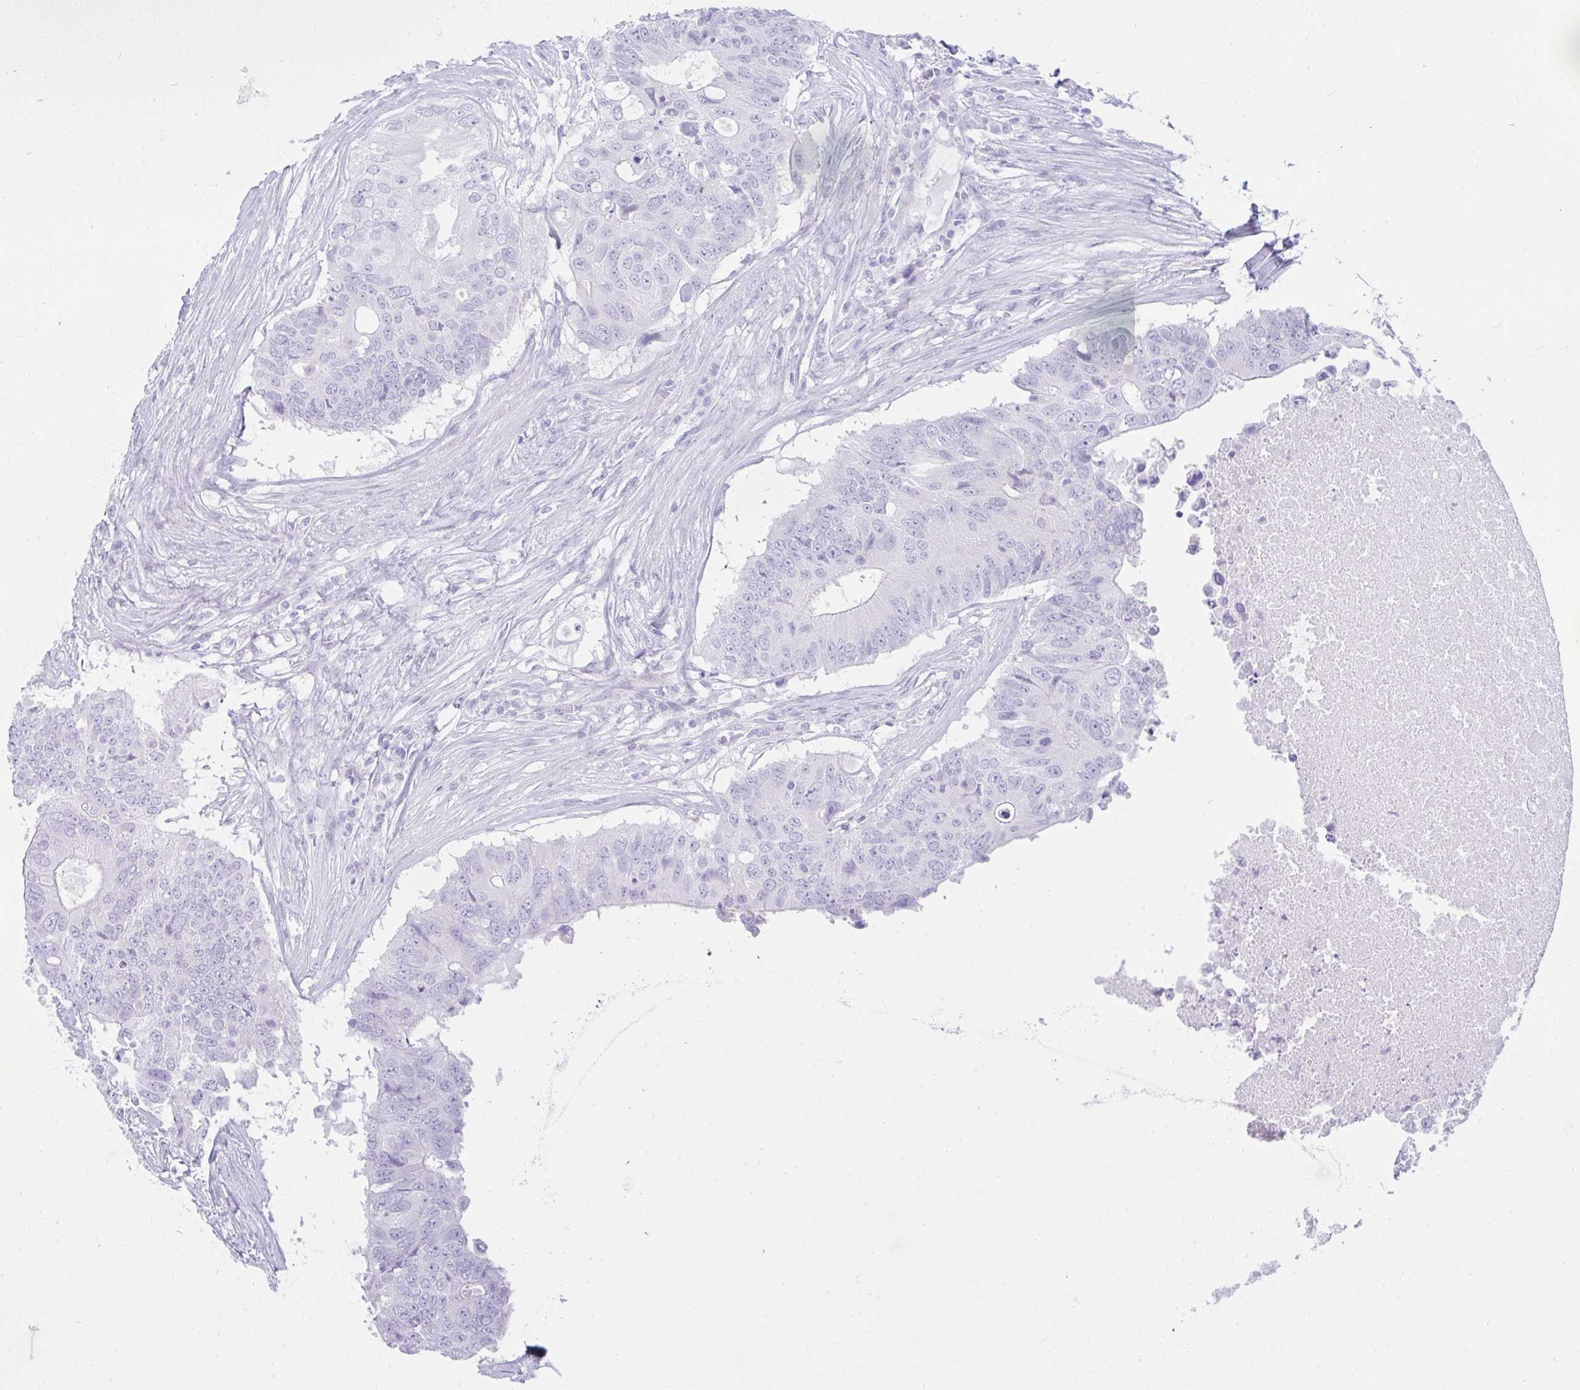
{"staining": {"intensity": "negative", "quantity": "none", "location": "none"}, "tissue": "colorectal cancer", "cell_type": "Tumor cells", "image_type": "cancer", "snomed": [{"axis": "morphology", "description": "Adenocarcinoma, NOS"}, {"axis": "topography", "description": "Colon"}], "caption": "There is no significant staining in tumor cells of colorectal adenocarcinoma.", "gene": "RASL10A", "patient": {"sex": "male", "age": 71}}